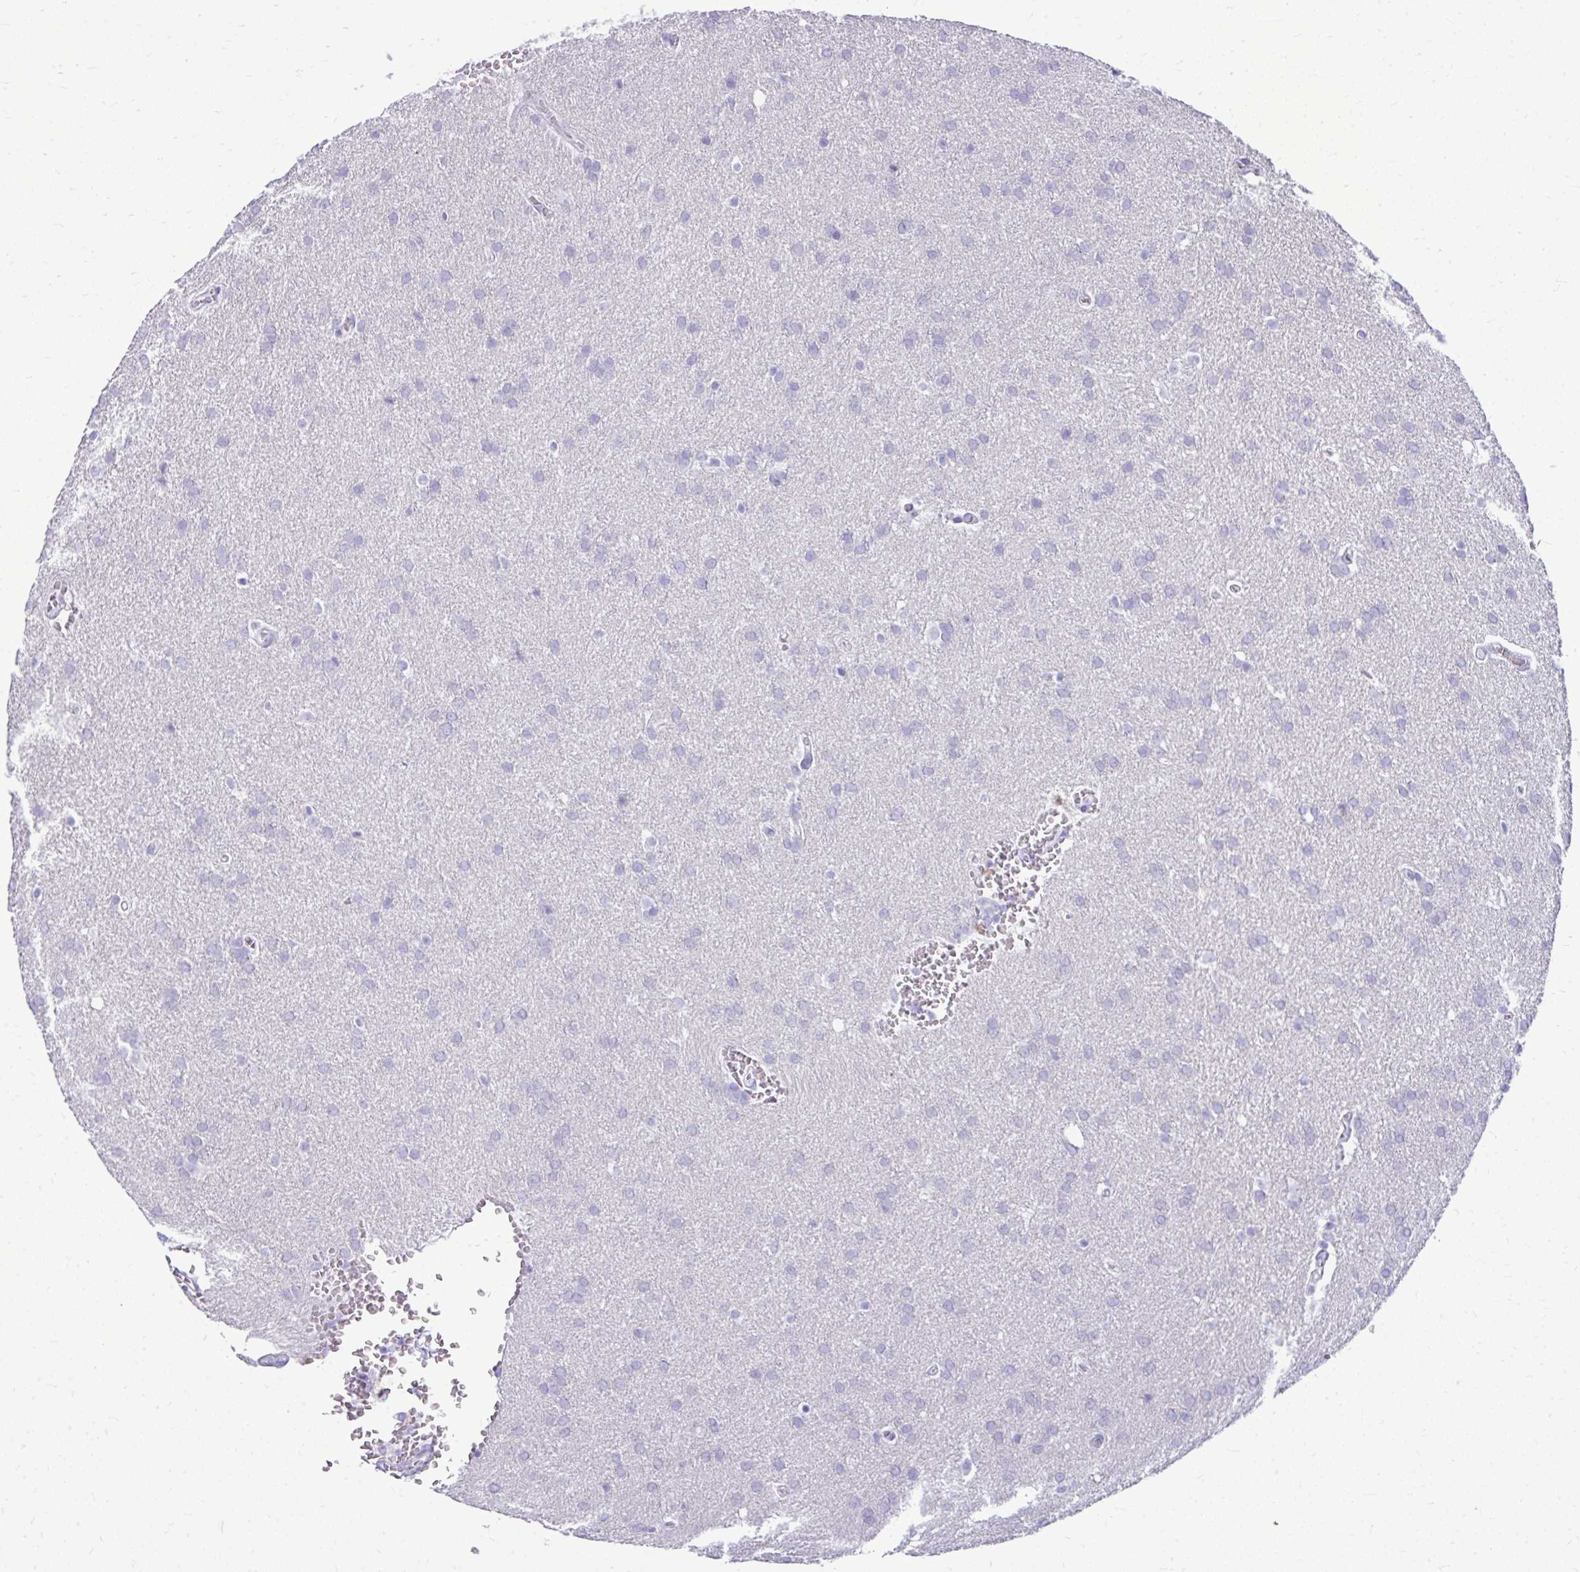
{"staining": {"intensity": "negative", "quantity": "none", "location": "none"}, "tissue": "glioma", "cell_type": "Tumor cells", "image_type": "cancer", "snomed": [{"axis": "morphology", "description": "Glioma, malignant, Low grade"}, {"axis": "topography", "description": "Brain"}], "caption": "Tumor cells show no significant protein expression in low-grade glioma (malignant).", "gene": "BCL6B", "patient": {"sex": "female", "age": 33}}